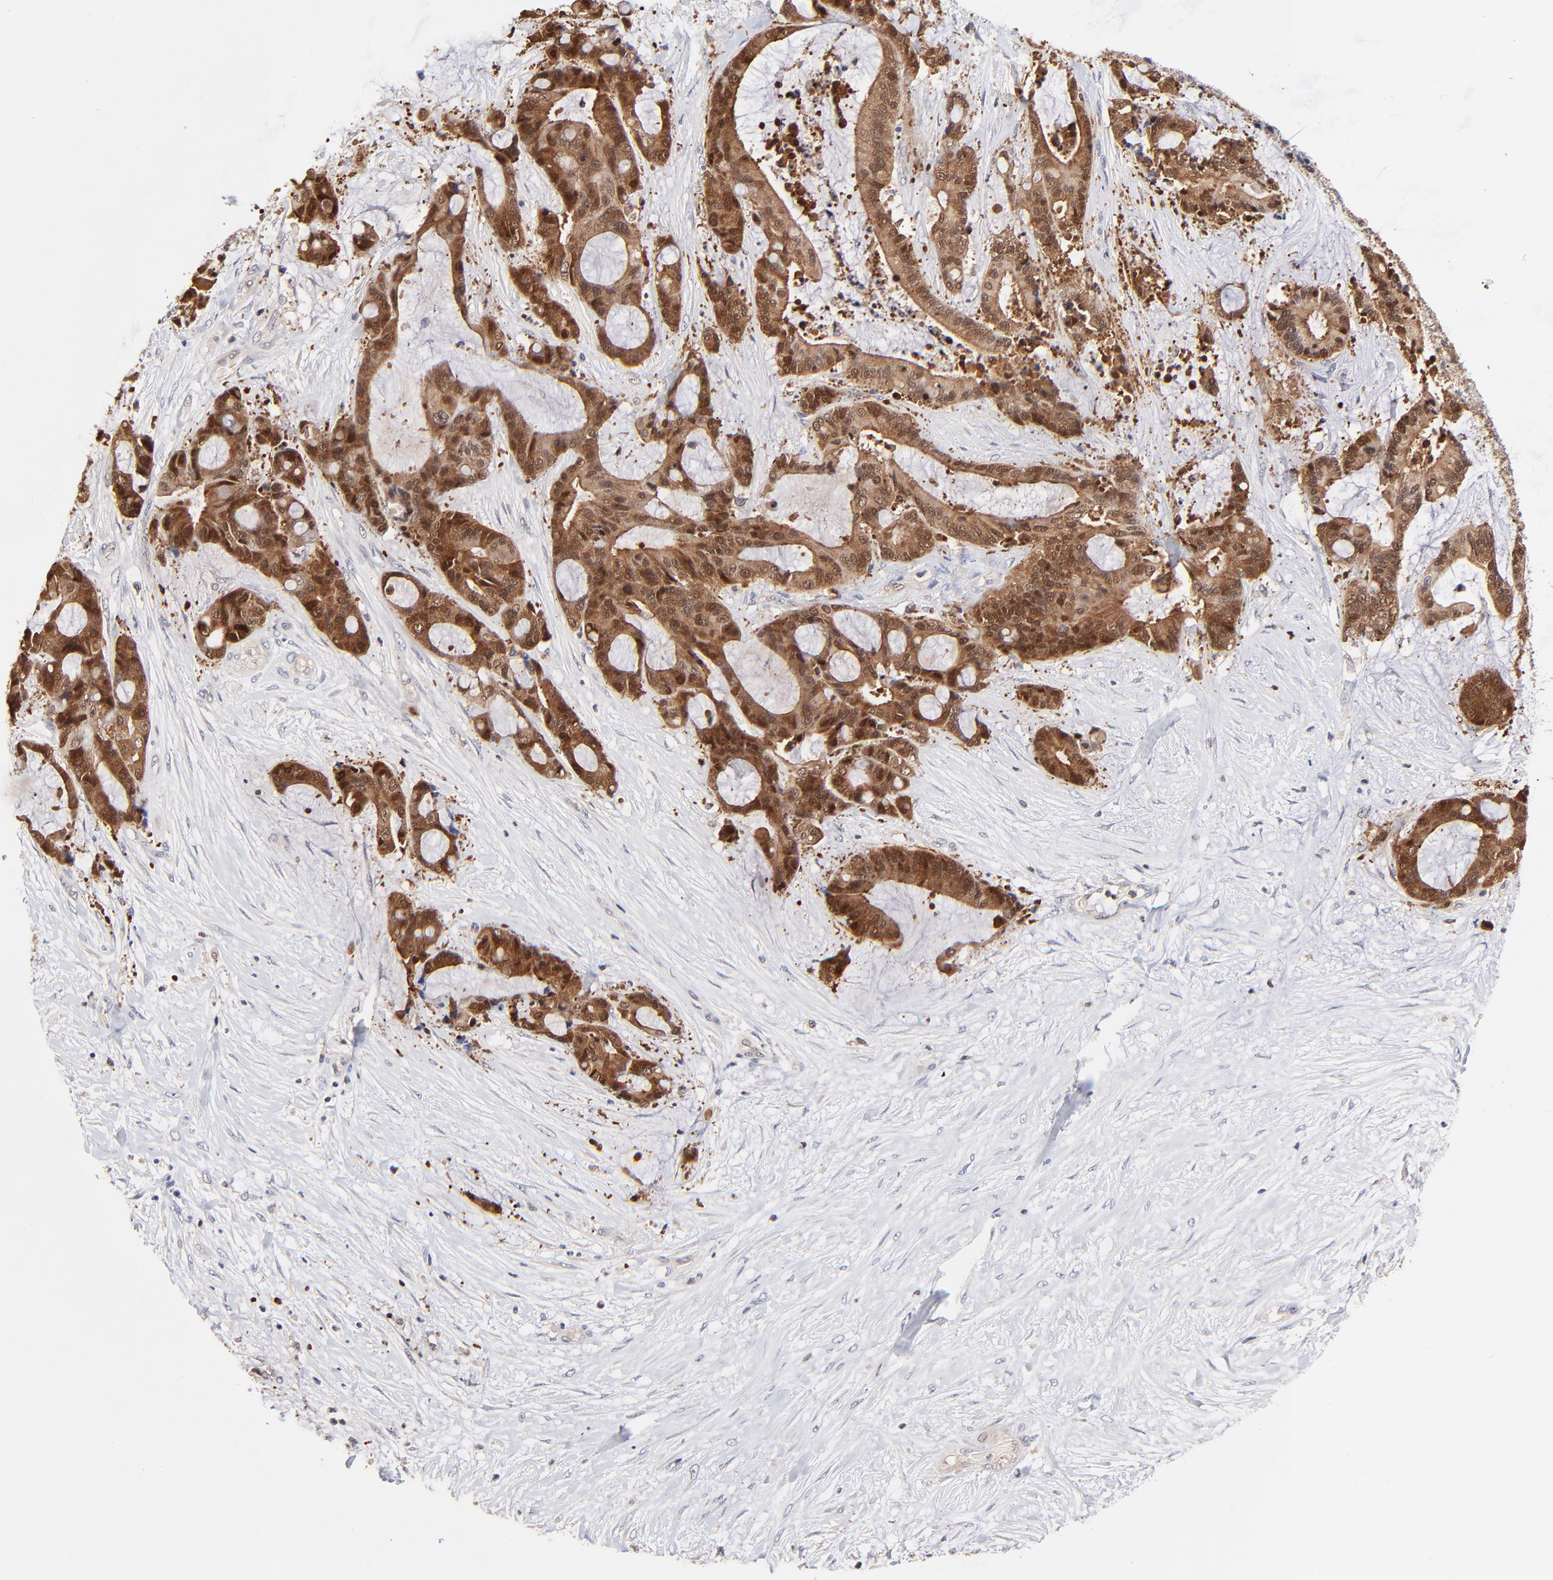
{"staining": {"intensity": "strong", "quantity": ">75%", "location": "cytoplasmic/membranous,nuclear"}, "tissue": "liver cancer", "cell_type": "Tumor cells", "image_type": "cancer", "snomed": [{"axis": "morphology", "description": "Cholangiocarcinoma"}, {"axis": "topography", "description": "Liver"}], "caption": "Immunohistochemical staining of liver cholangiocarcinoma demonstrates high levels of strong cytoplasmic/membranous and nuclear expression in about >75% of tumor cells.", "gene": "DCTPP1", "patient": {"sex": "female", "age": 73}}